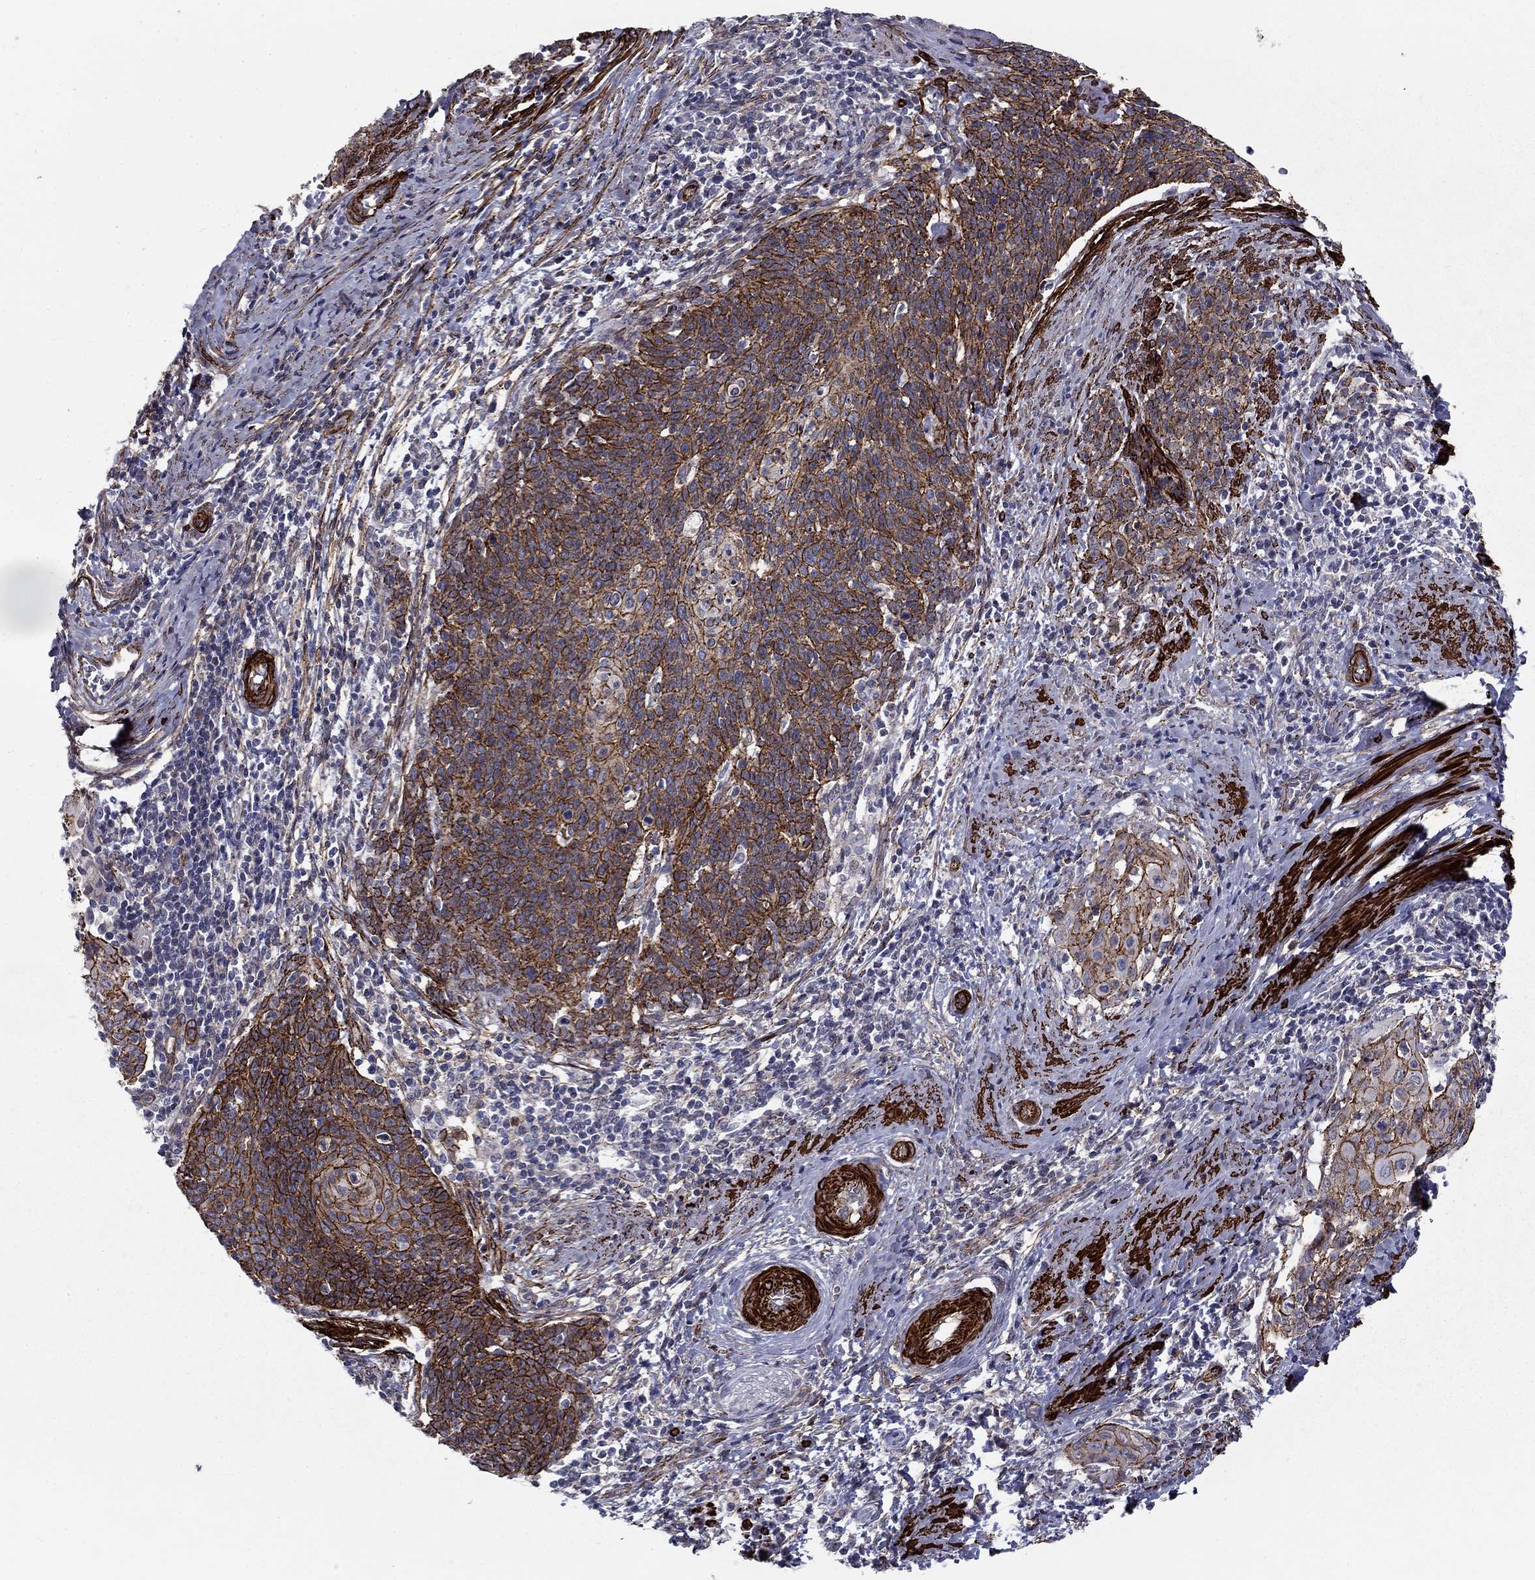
{"staining": {"intensity": "strong", "quantity": ">75%", "location": "cytoplasmic/membranous"}, "tissue": "cervical cancer", "cell_type": "Tumor cells", "image_type": "cancer", "snomed": [{"axis": "morphology", "description": "Squamous cell carcinoma, NOS"}, {"axis": "topography", "description": "Cervix"}], "caption": "Immunohistochemistry of human squamous cell carcinoma (cervical) exhibits high levels of strong cytoplasmic/membranous positivity in approximately >75% of tumor cells.", "gene": "KRBA1", "patient": {"sex": "female", "age": 39}}